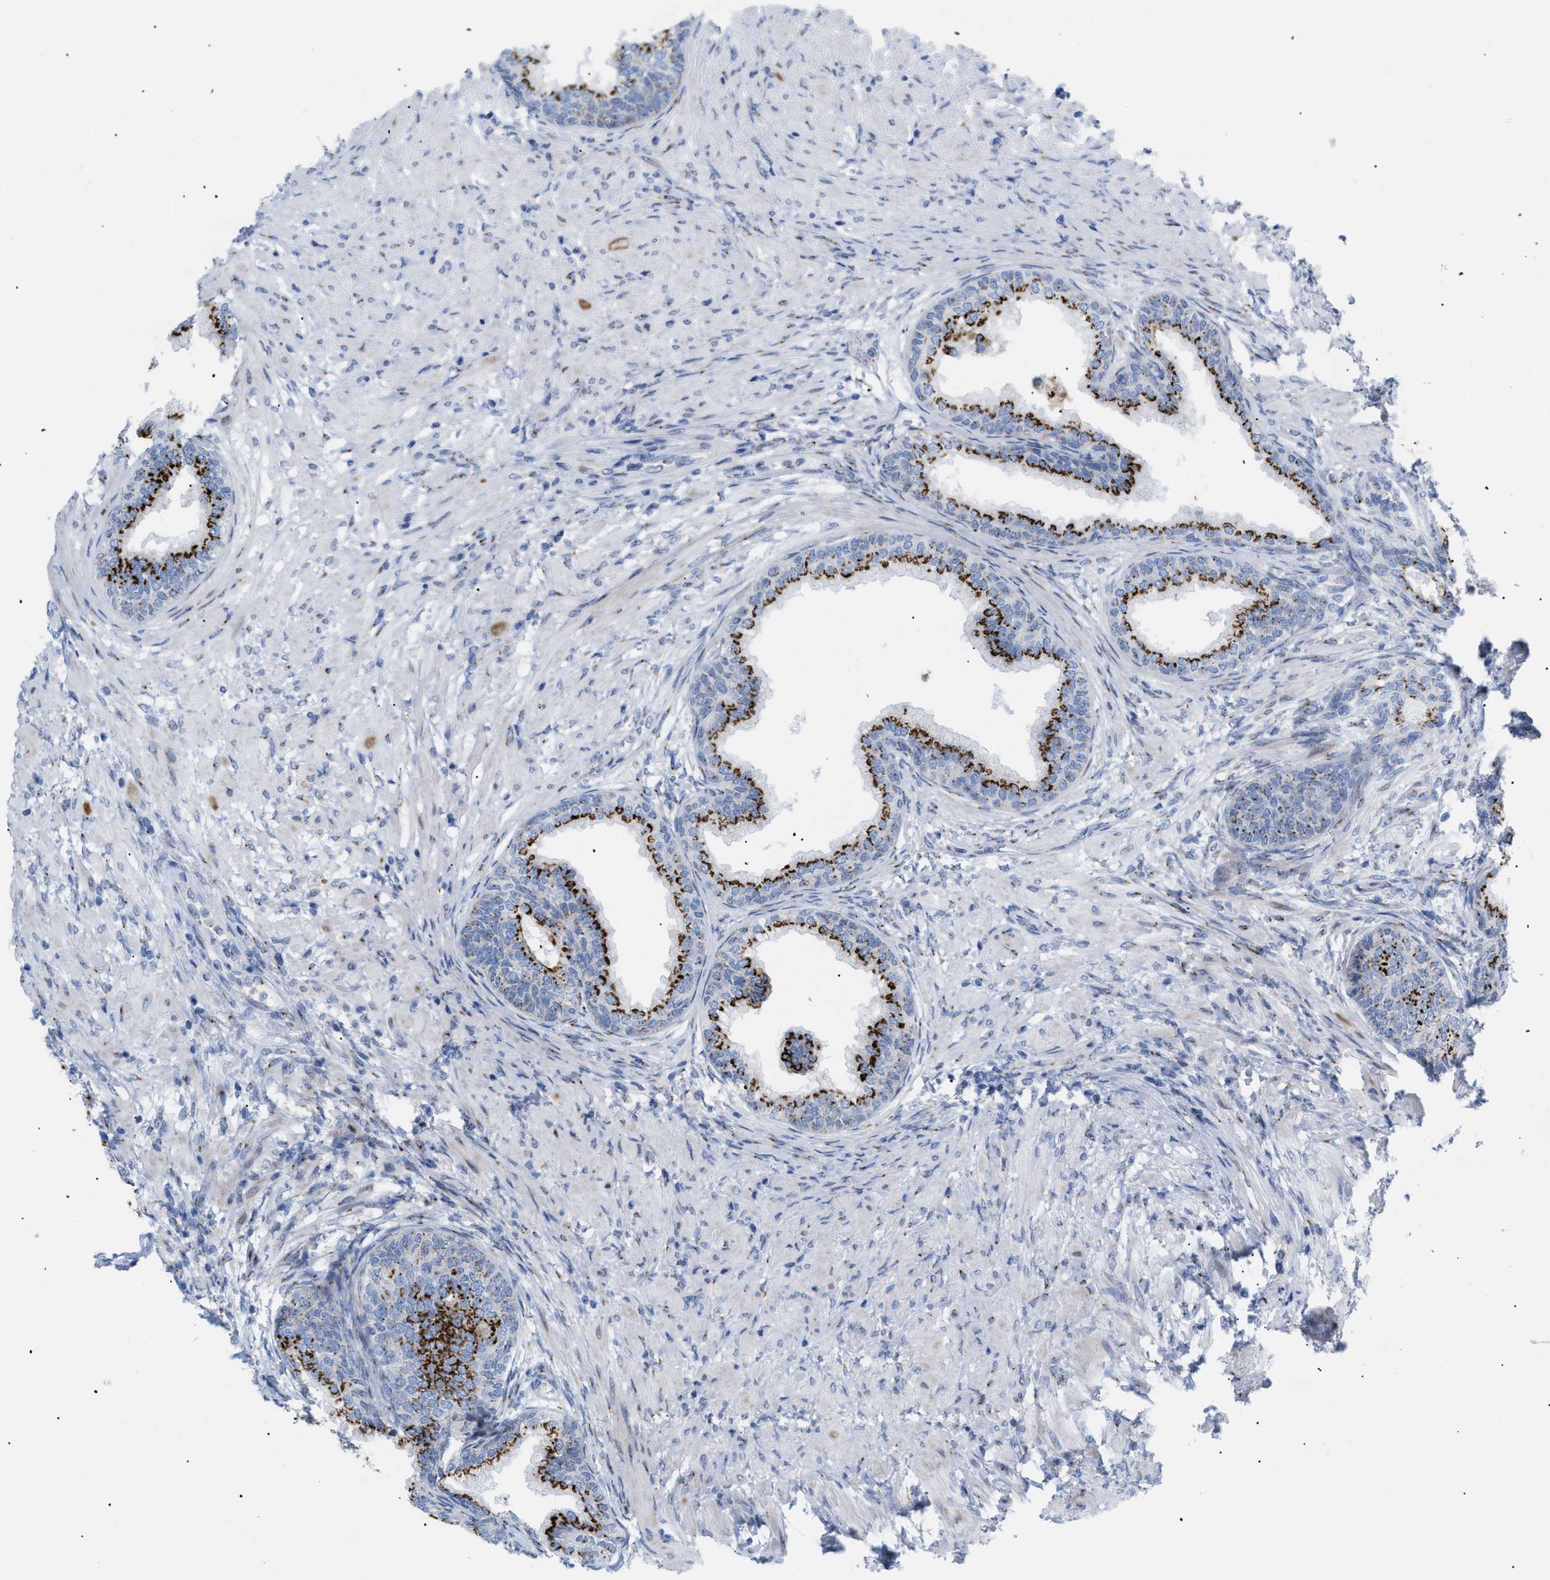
{"staining": {"intensity": "strong", "quantity": ">75%", "location": "cytoplasmic/membranous"}, "tissue": "prostate", "cell_type": "Glandular cells", "image_type": "normal", "snomed": [{"axis": "morphology", "description": "Normal tissue, NOS"}, {"axis": "topography", "description": "Prostate"}], "caption": "A high-resolution photomicrograph shows immunohistochemistry staining of unremarkable prostate, which exhibits strong cytoplasmic/membranous positivity in about >75% of glandular cells. (DAB IHC with brightfield microscopy, high magnification).", "gene": "TMEM17", "patient": {"sex": "male", "age": 76}}